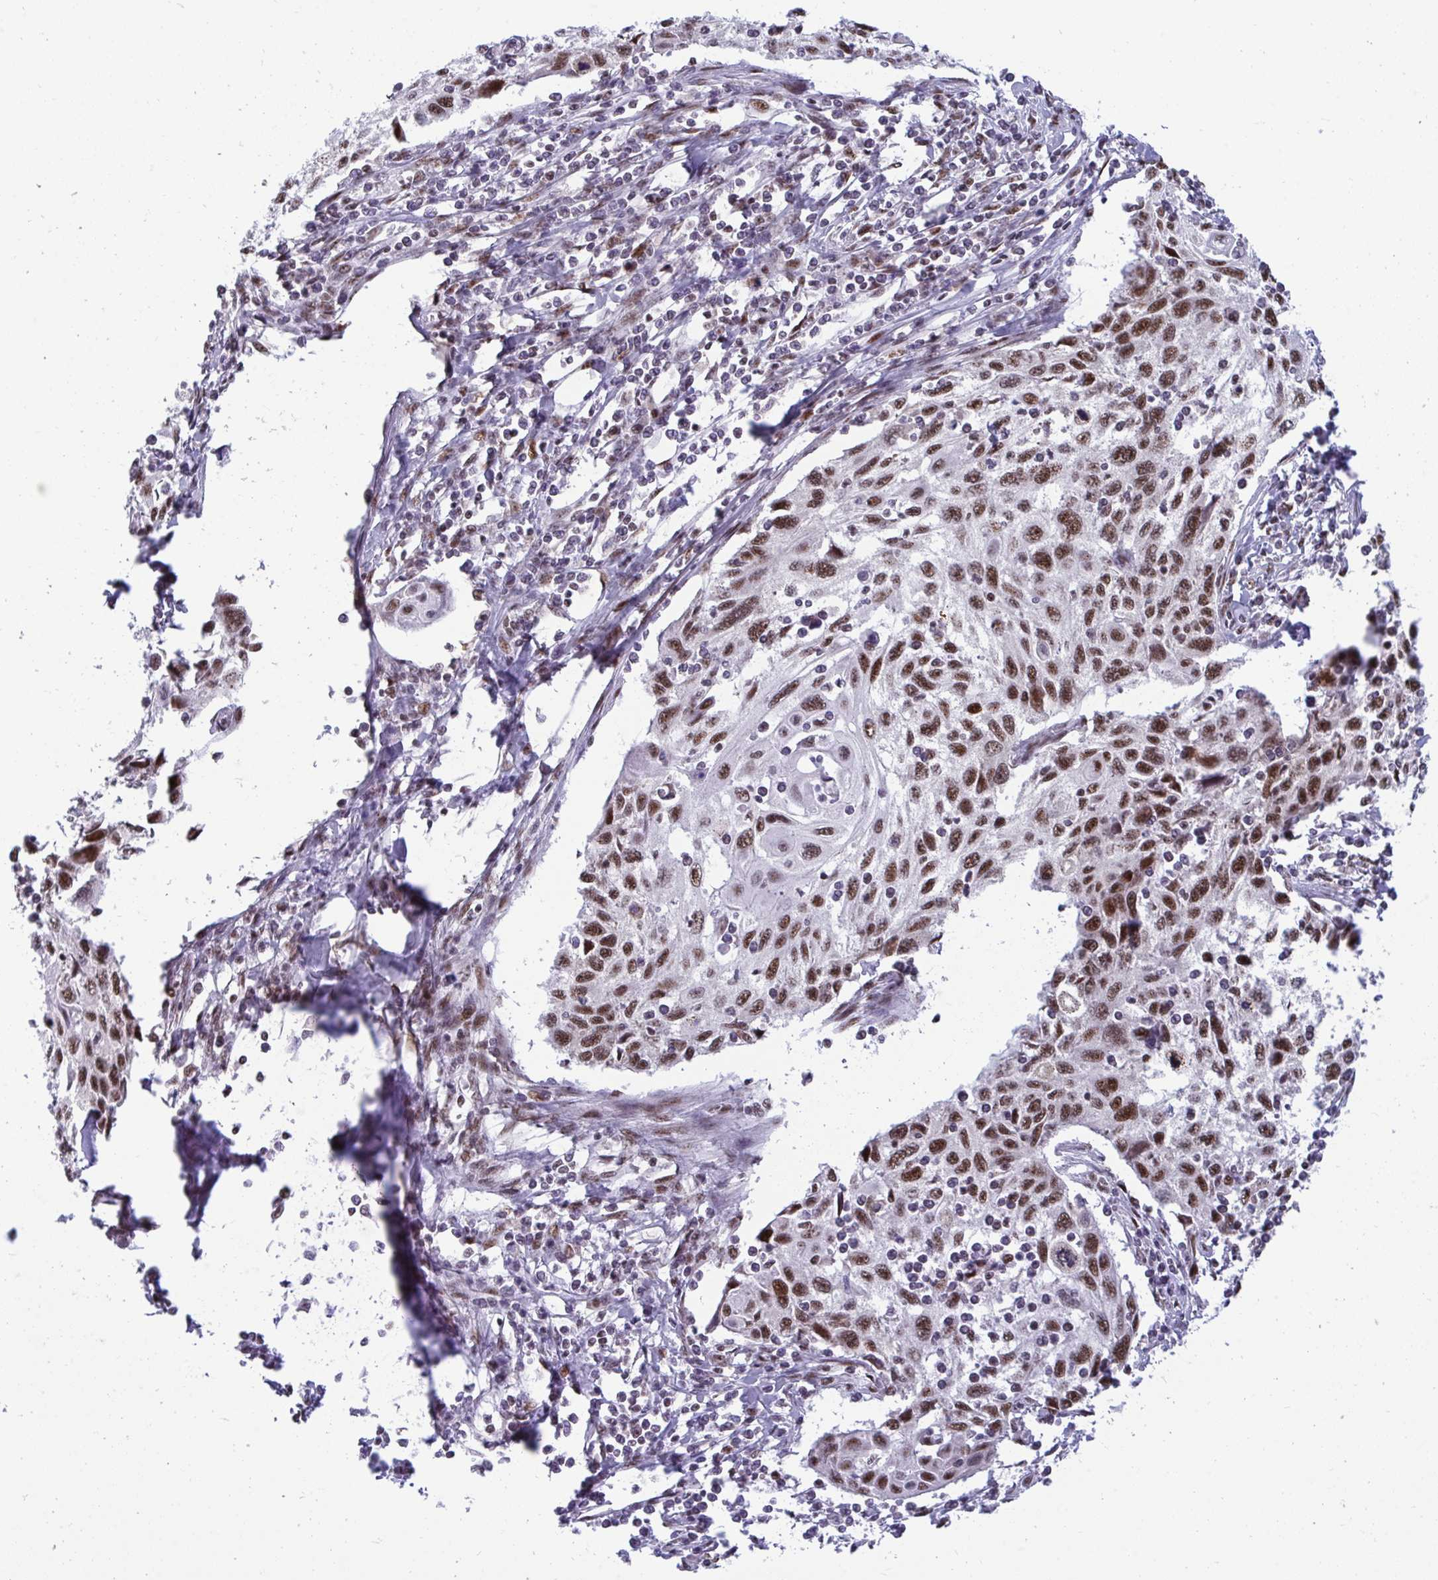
{"staining": {"intensity": "moderate", "quantity": ">75%", "location": "nuclear"}, "tissue": "cervical cancer", "cell_type": "Tumor cells", "image_type": "cancer", "snomed": [{"axis": "morphology", "description": "Squamous cell carcinoma, NOS"}, {"axis": "topography", "description": "Cervix"}], "caption": "Cervical cancer stained for a protein (brown) exhibits moderate nuclear positive expression in about >75% of tumor cells.", "gene": "WBP11", "patient": {"sex": "female", "age": 70}}